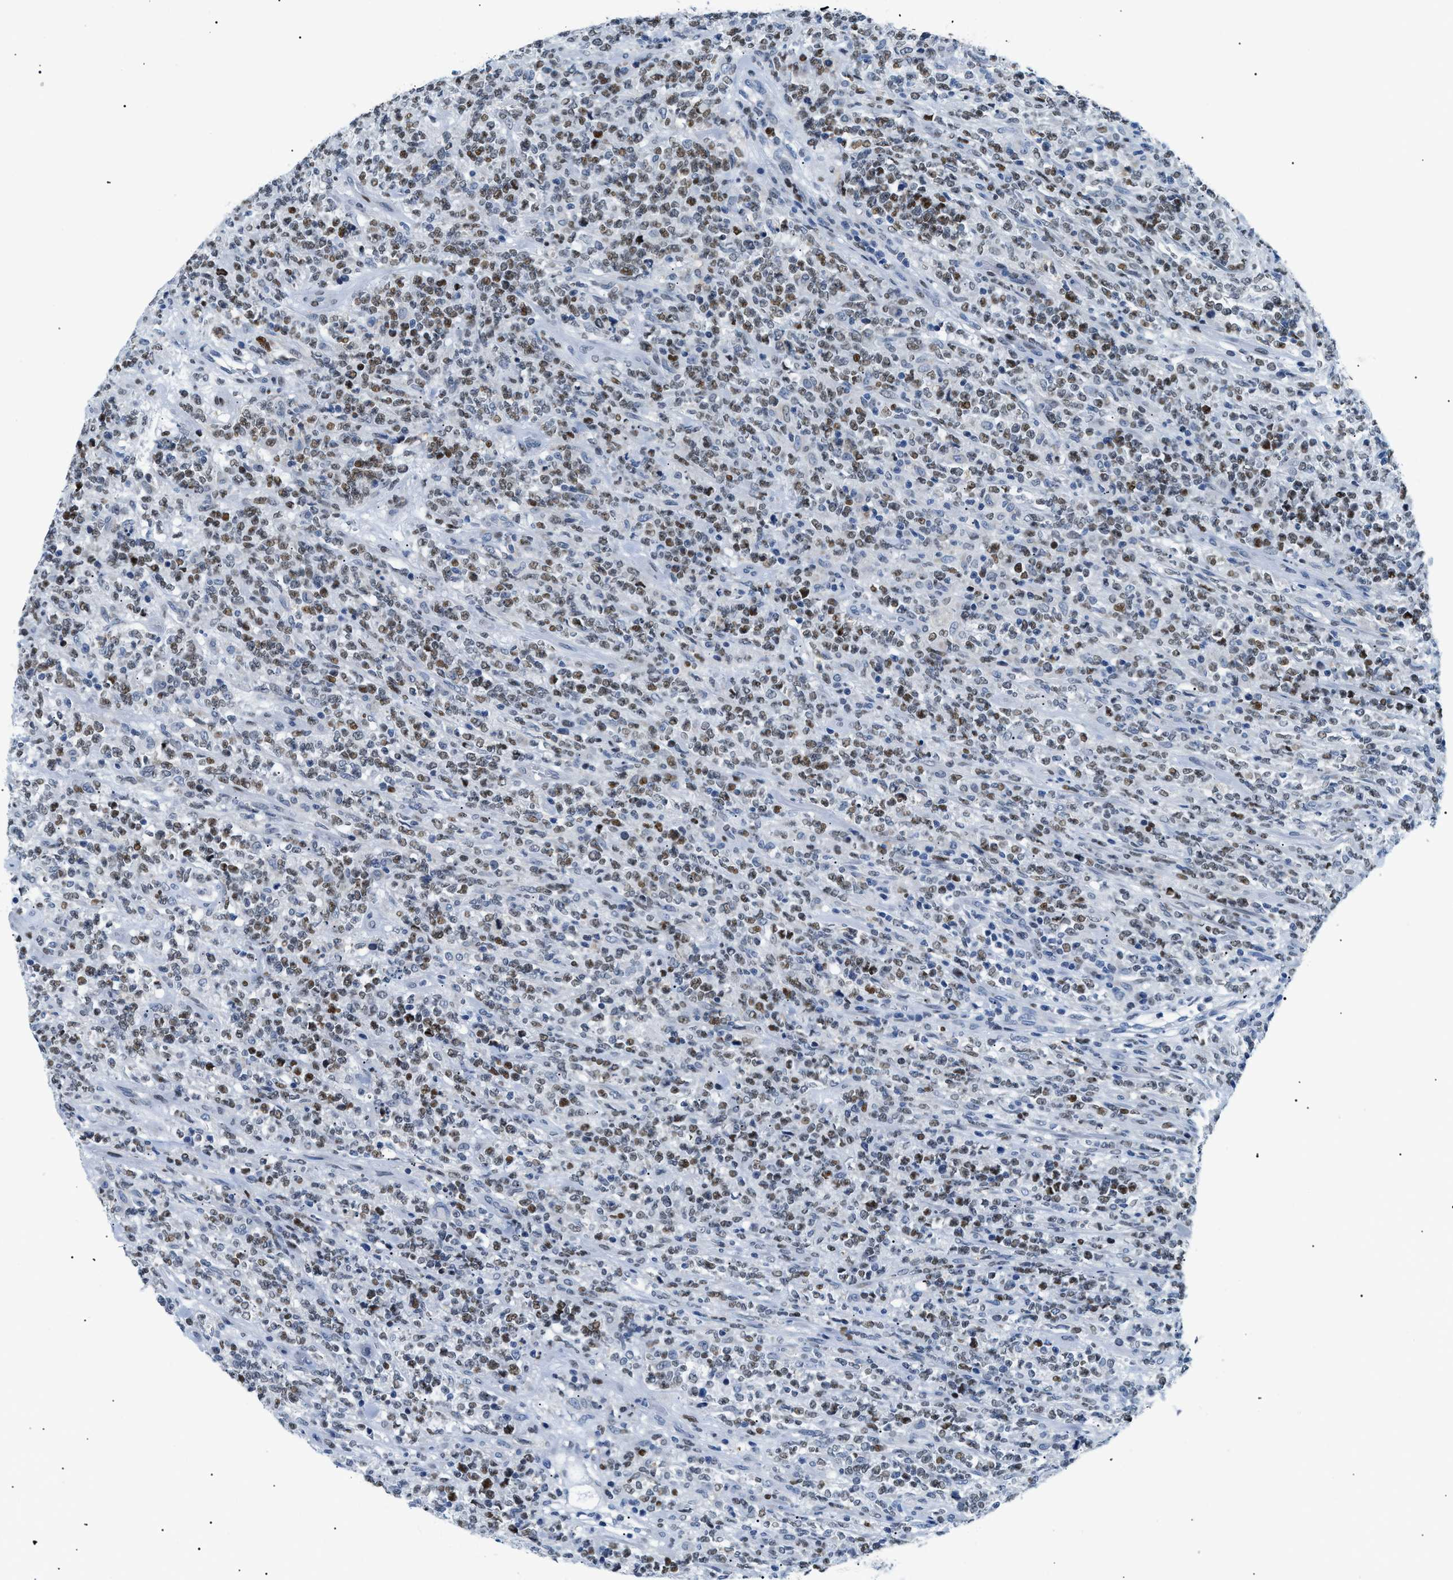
{"staining": {"intensity": "moderate", "quantity": ">75%", "location": "nuclear"}, "tissue": "lymphoma", "cell_type": "Tumor cells", "image_type": "cancer", "snomed": [{"axis": "morphology", "description": "Malignant lymphoma, non-Hodgkin's type, High grade"}, {"axis": "topography", "description": "Soft tissue"}], "caption": "A brown stain highlights moderate nuclear expression of a protein in human high-grade malignant lymphoma, non-Hodgkin's type tumor cells.", "gene": "SMARCC1", "patient": {"sex": "male", "age": 18}}